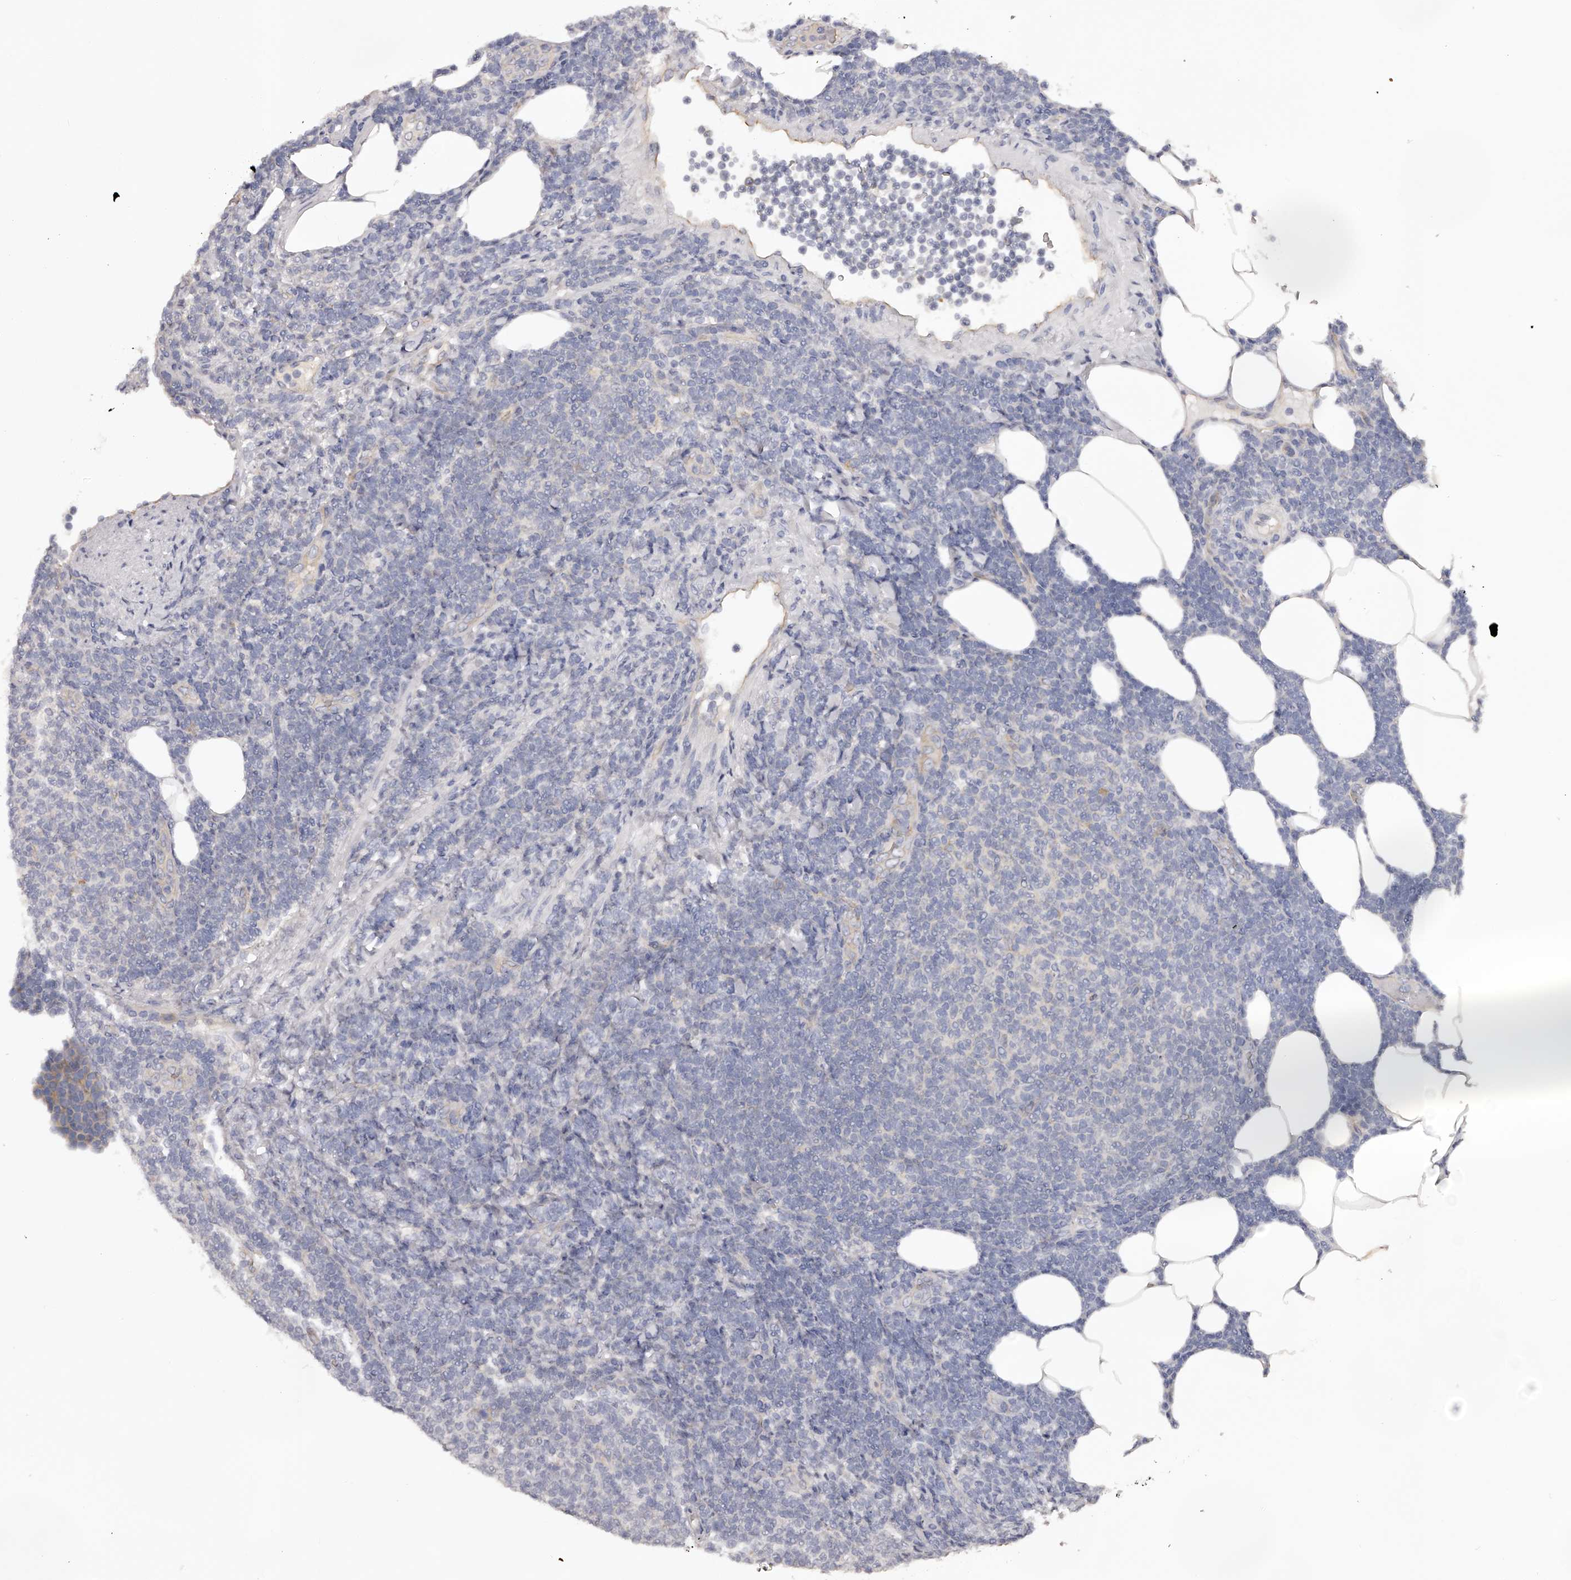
{"staining": {"intensity": "negative", "quantity": "none", "location": "none"}, "tissue": "lymphoma", "cell_type": "Tumor cells", "image_type": "cancer", "snomed": [{"axis": "morphology", "description": "Malignant lymphoma, non-Hodgkin's type, Low grade"}, {"axis": "topography", "description": "Lymph node"}], "caption": "A high-resolution histopathology image shows IHC staining of low-grade malignant lymphoma, non-Hodgkin's type, which reveals no significant positivity in tumor cells.", "gene": "LTV1", "patient": {"sex": "male", "age": 66}}